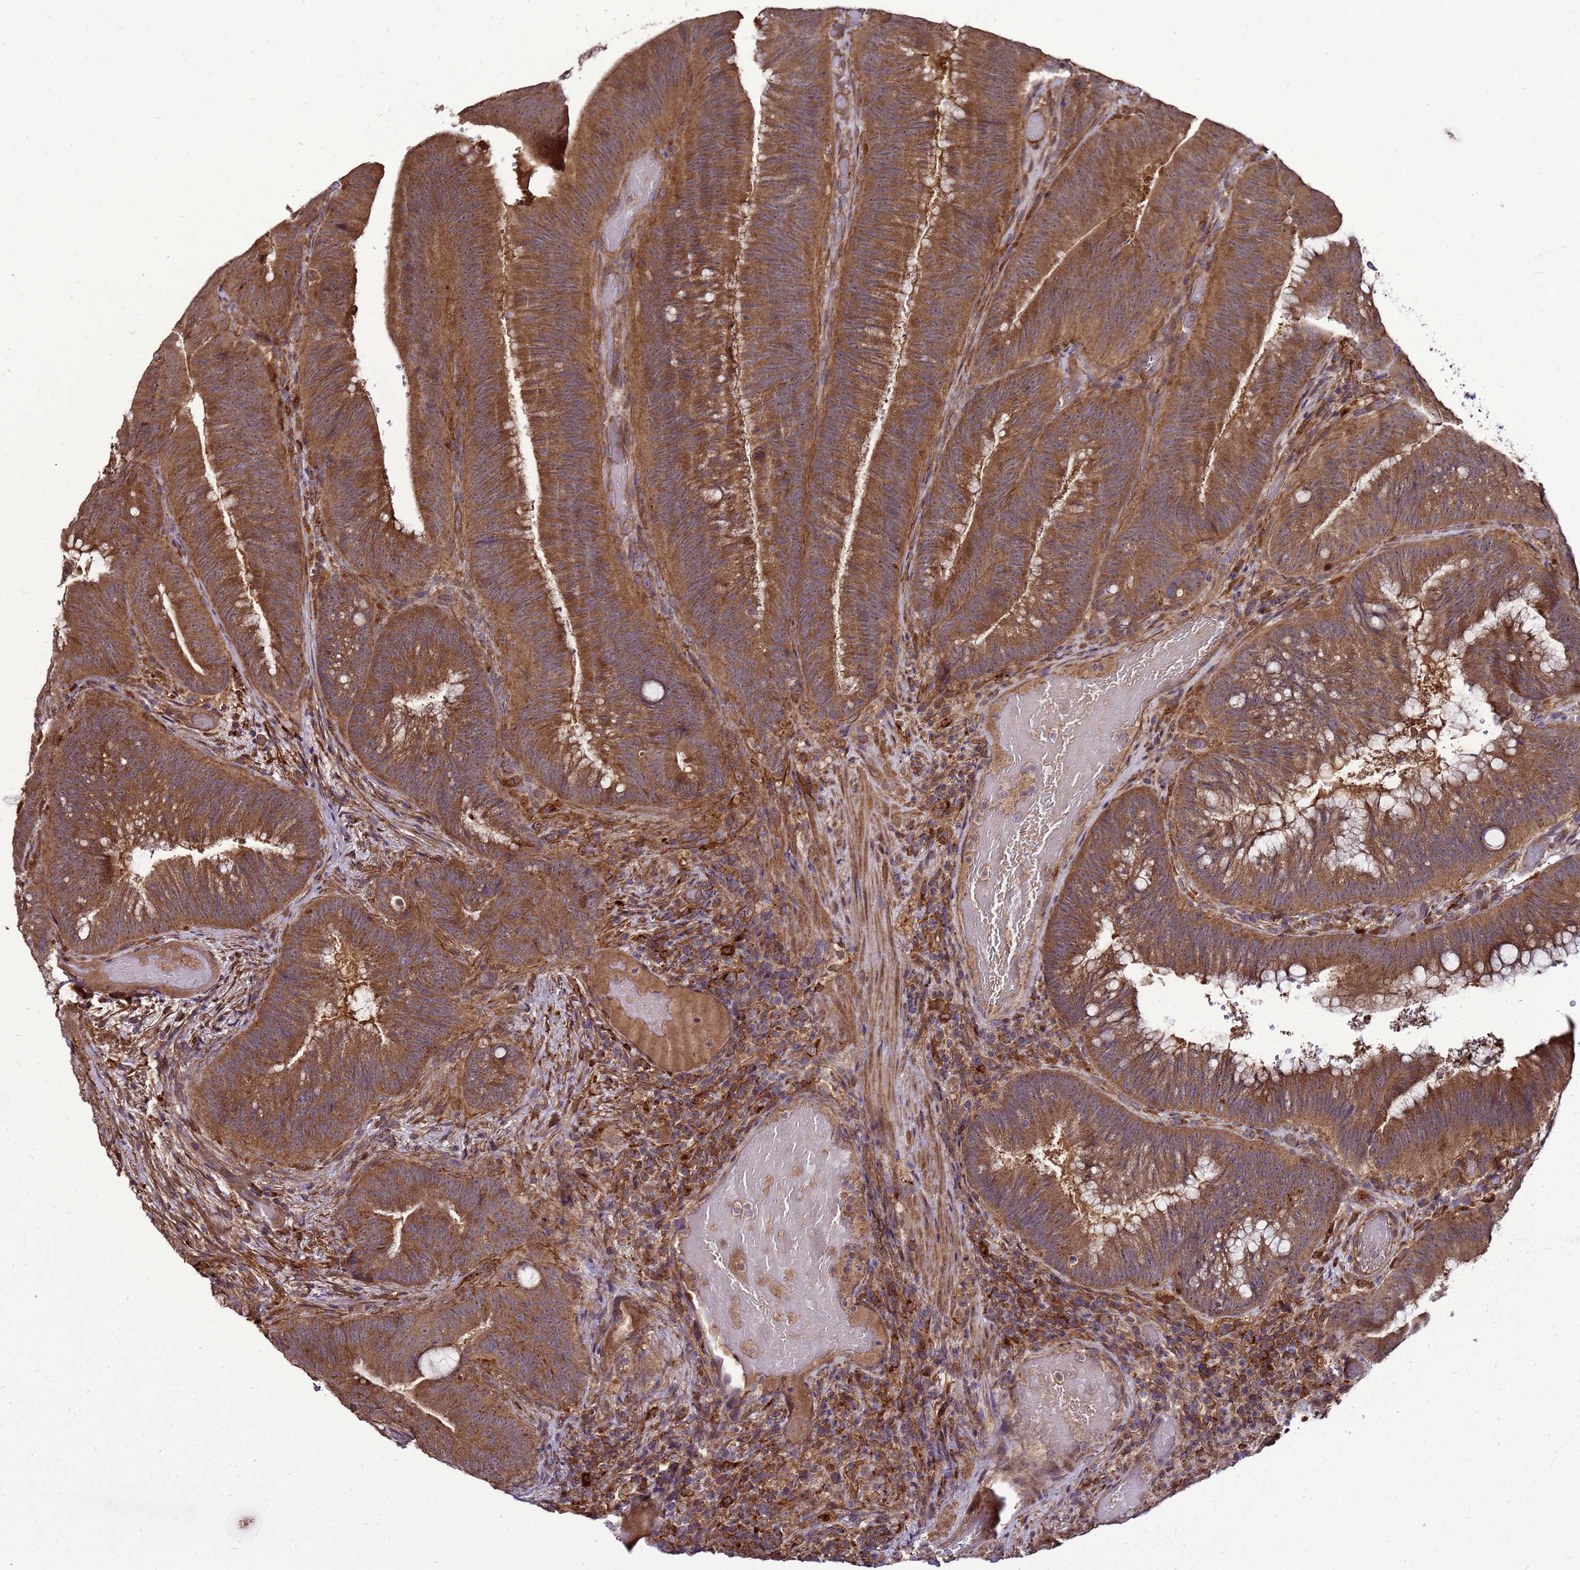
{"staining": {"intensity": "strong", "quantity": ">75%", "location": "cytoplasmic/membranous"}, "tissue": "colorectal cancer", "cell_type": "Tumor cells", "image_type": "cancer", "snomed": [{"axis": "morphology", "description": "Adenocarcinoma, NOS"}, {"axis": "topography", "description": "Colon"}], "caption": "Tumor cells display high levels of strong cytoplasmic/membranous staining in approximately >75% of cells in human colorectal adenocarcinoma. Immunohistochemistry (ihc) stains the protein of interest in brown and the nuclei are stained blue.", "gene": "TRABD", "patient": {"sex": "female", "age": 43}}